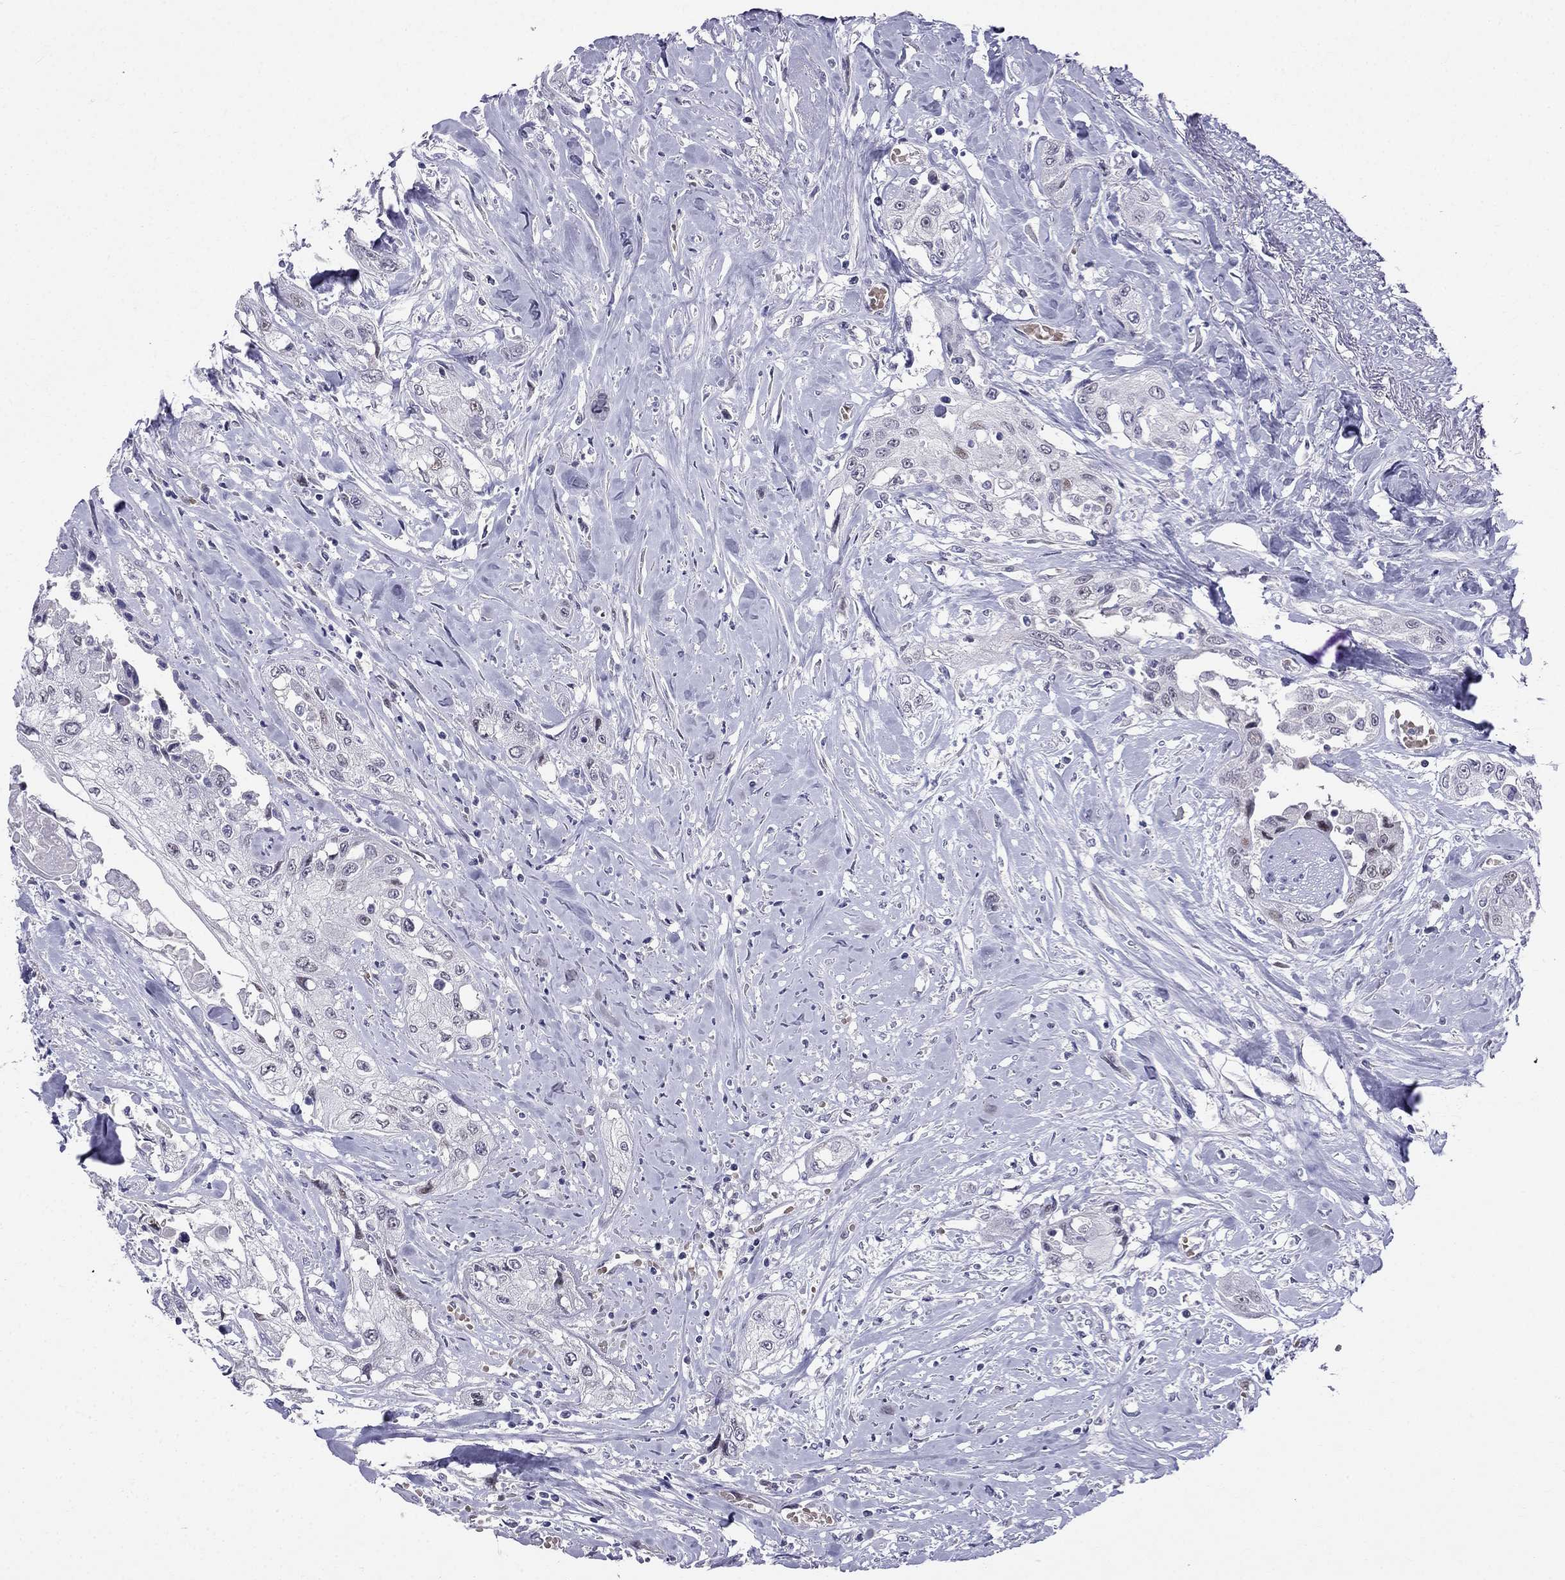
{"staining": {"intensity": "negative", "quantity": "none", "location": "none"}, "tissue": "head and neck cancer", "cell_type": "Tumor cells", "image_type": "cancer", "snomed": [{"axis": "morphology", "description": "Normal tissue, NOS"}, {"axis": "morphology", "description": "Squamous cell carcinoma, NOS"}, {"axis": "topography", "description": "Oral tissue"}, {"axis": "topography", "description": "Peripheral nerve tissue"}, {"axis": "topography", "description": "Head-Neck"}], "caption": "The immunohistochemistry histopathology image has no significant positivity in tumor cells of head and neck cancer (squamous cell carcinoma) tissue.", "gene": "BAG5", "patient": {"sex": "female", "age": 59}}